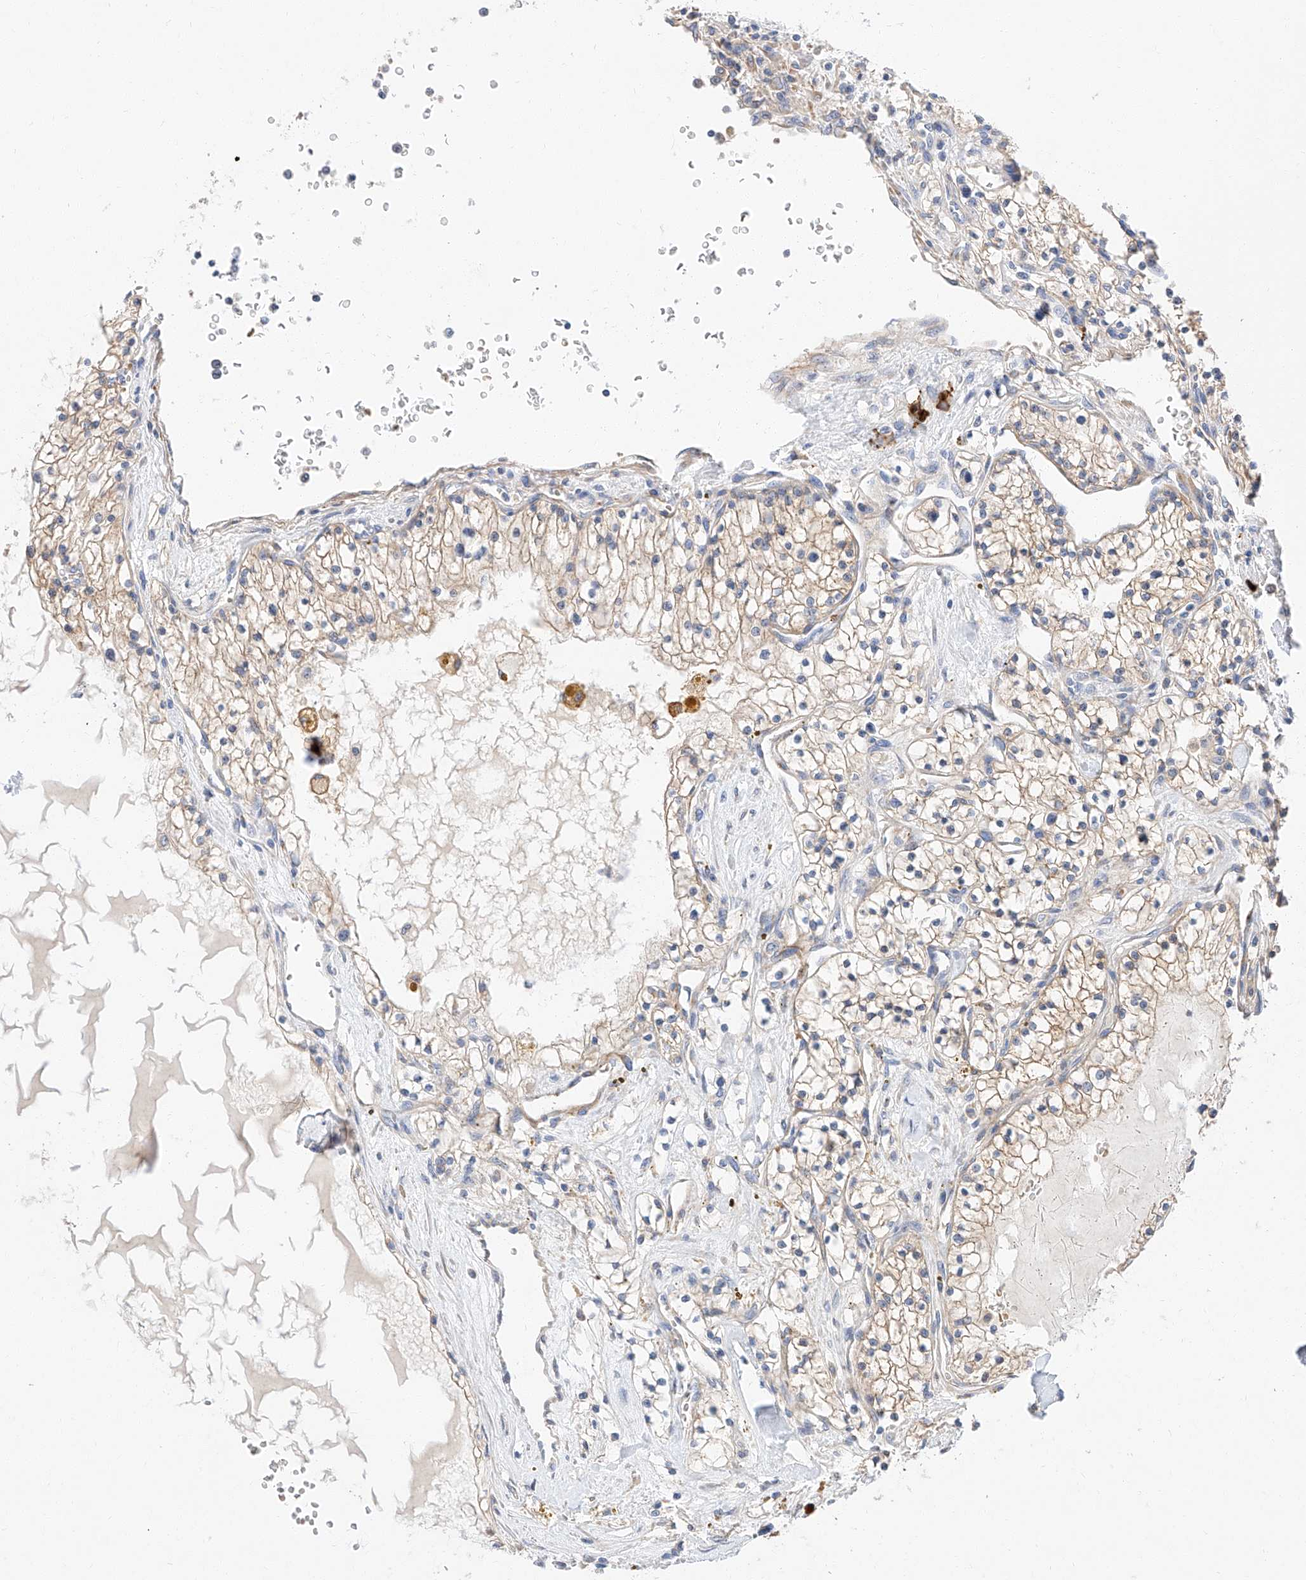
{"staining": {"intensity": "weak", "quantity": "25%-75%", "location": "cytoplasmic/membranous"}, "tissue": "renal cancer", "cell_type": "Tumor cells", "image_type": "cancer", "snomed": [{"axis": "morphology", "description": "Normal tissue, NOS"}, {"axis": "morphology", "description": "Adenocarcinoma, NOS"}, {"axis": "topography", "description": "Kidney"}], "caption": "Tumor cells demonstrate weak cytoplasmic/membranous expression in about 25%-75% of cells in renal cancer.", "gene": "GLMN", "patient": {"sex": "male", "age": 68}}